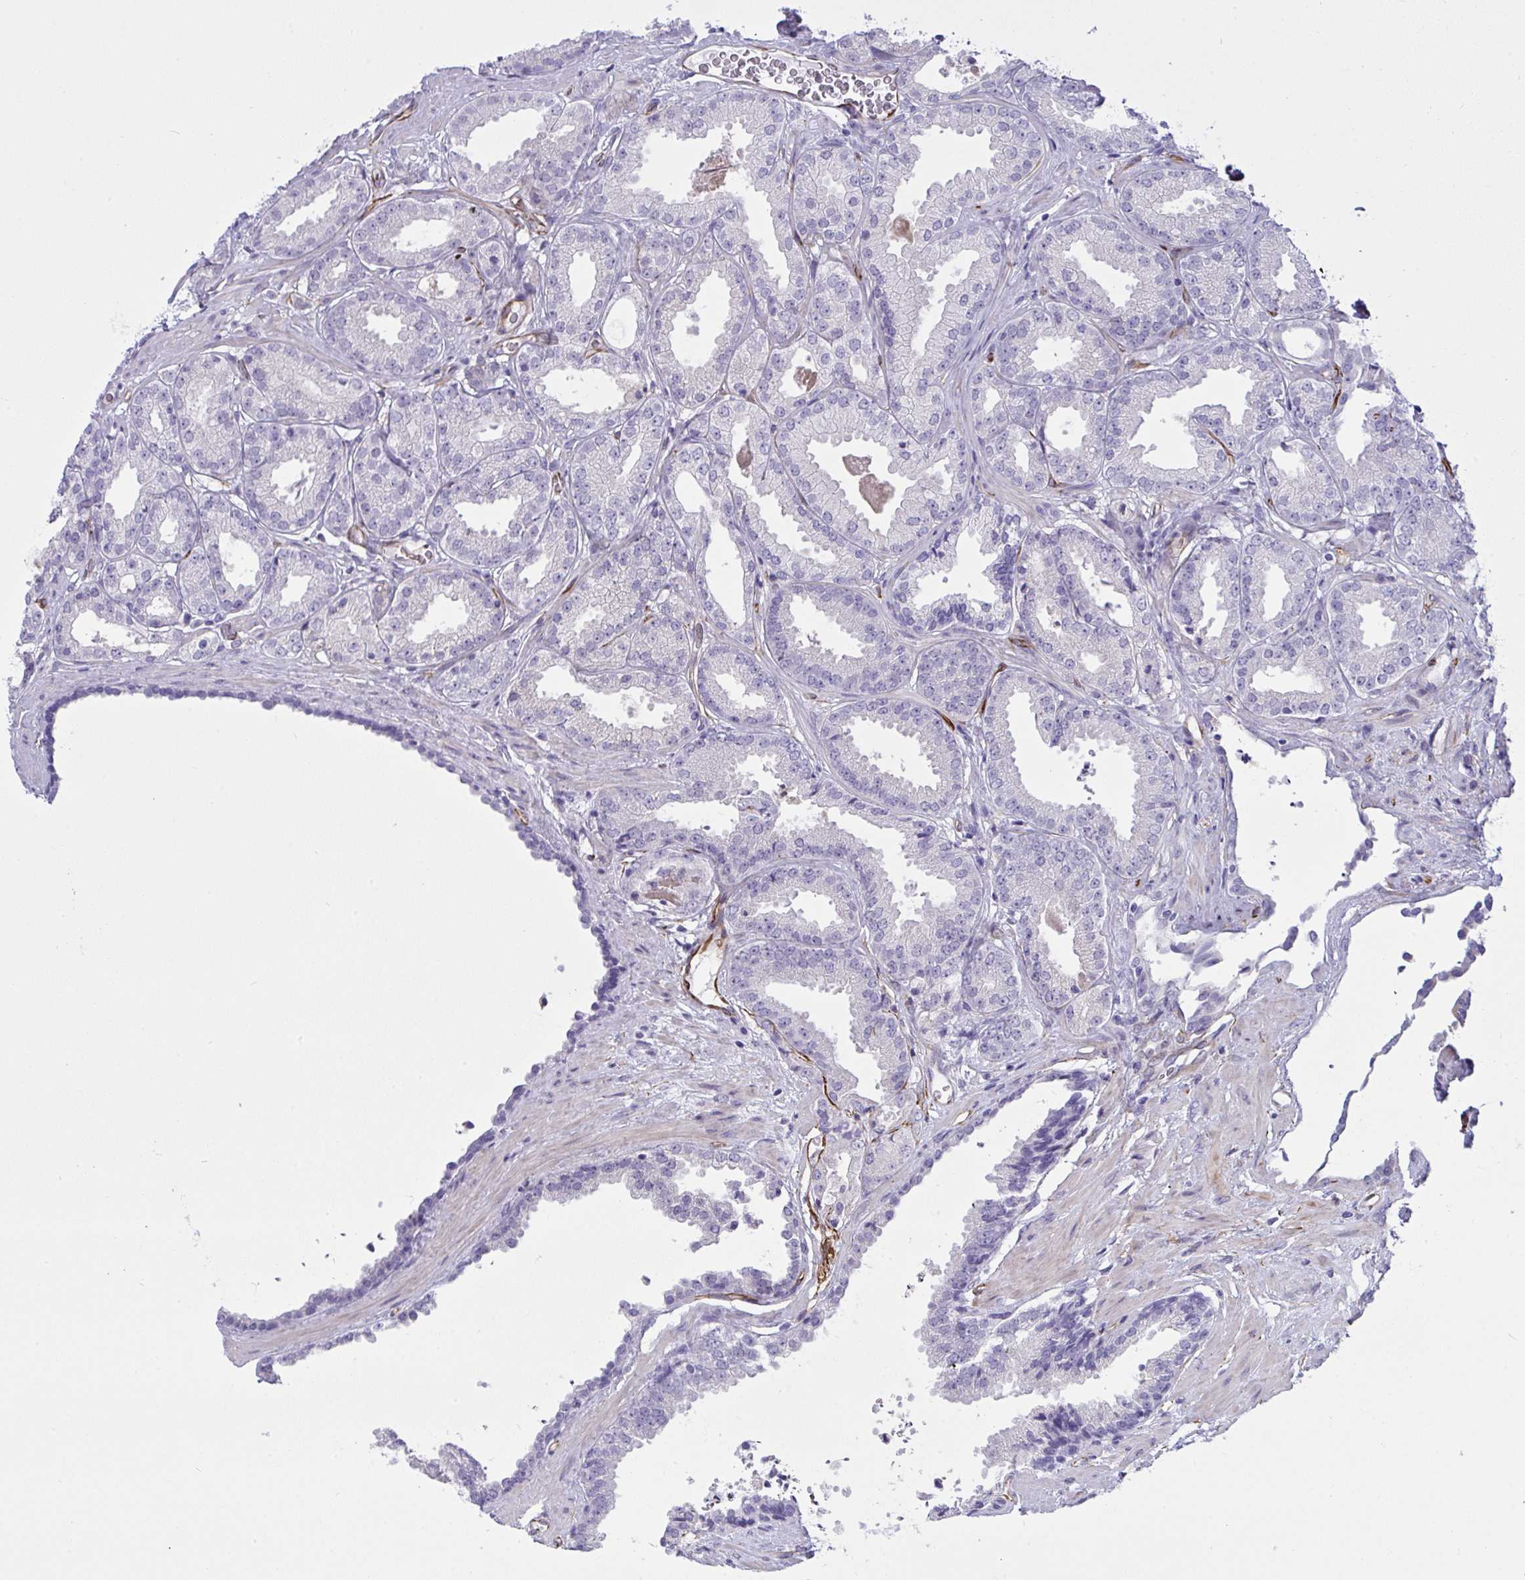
{"staining": {"intensity": "negative", "quantity": "none", "location": "none"}, "tissue": "prostate cancer", "cell_type": "Tumor cells", "image_type": "cancer", "snomed": [{"axis": "morphology", "description": "Adenocarcinoma, Low grade"}, {"axis": "topography", "description": "Prostate"}], "caption": "Tumor cells are negative for protein expression in human low-grade adenocarcinoma (prostate).", "gene": "SLC35B1", "patient": {"sex": "male", "age": 67}}